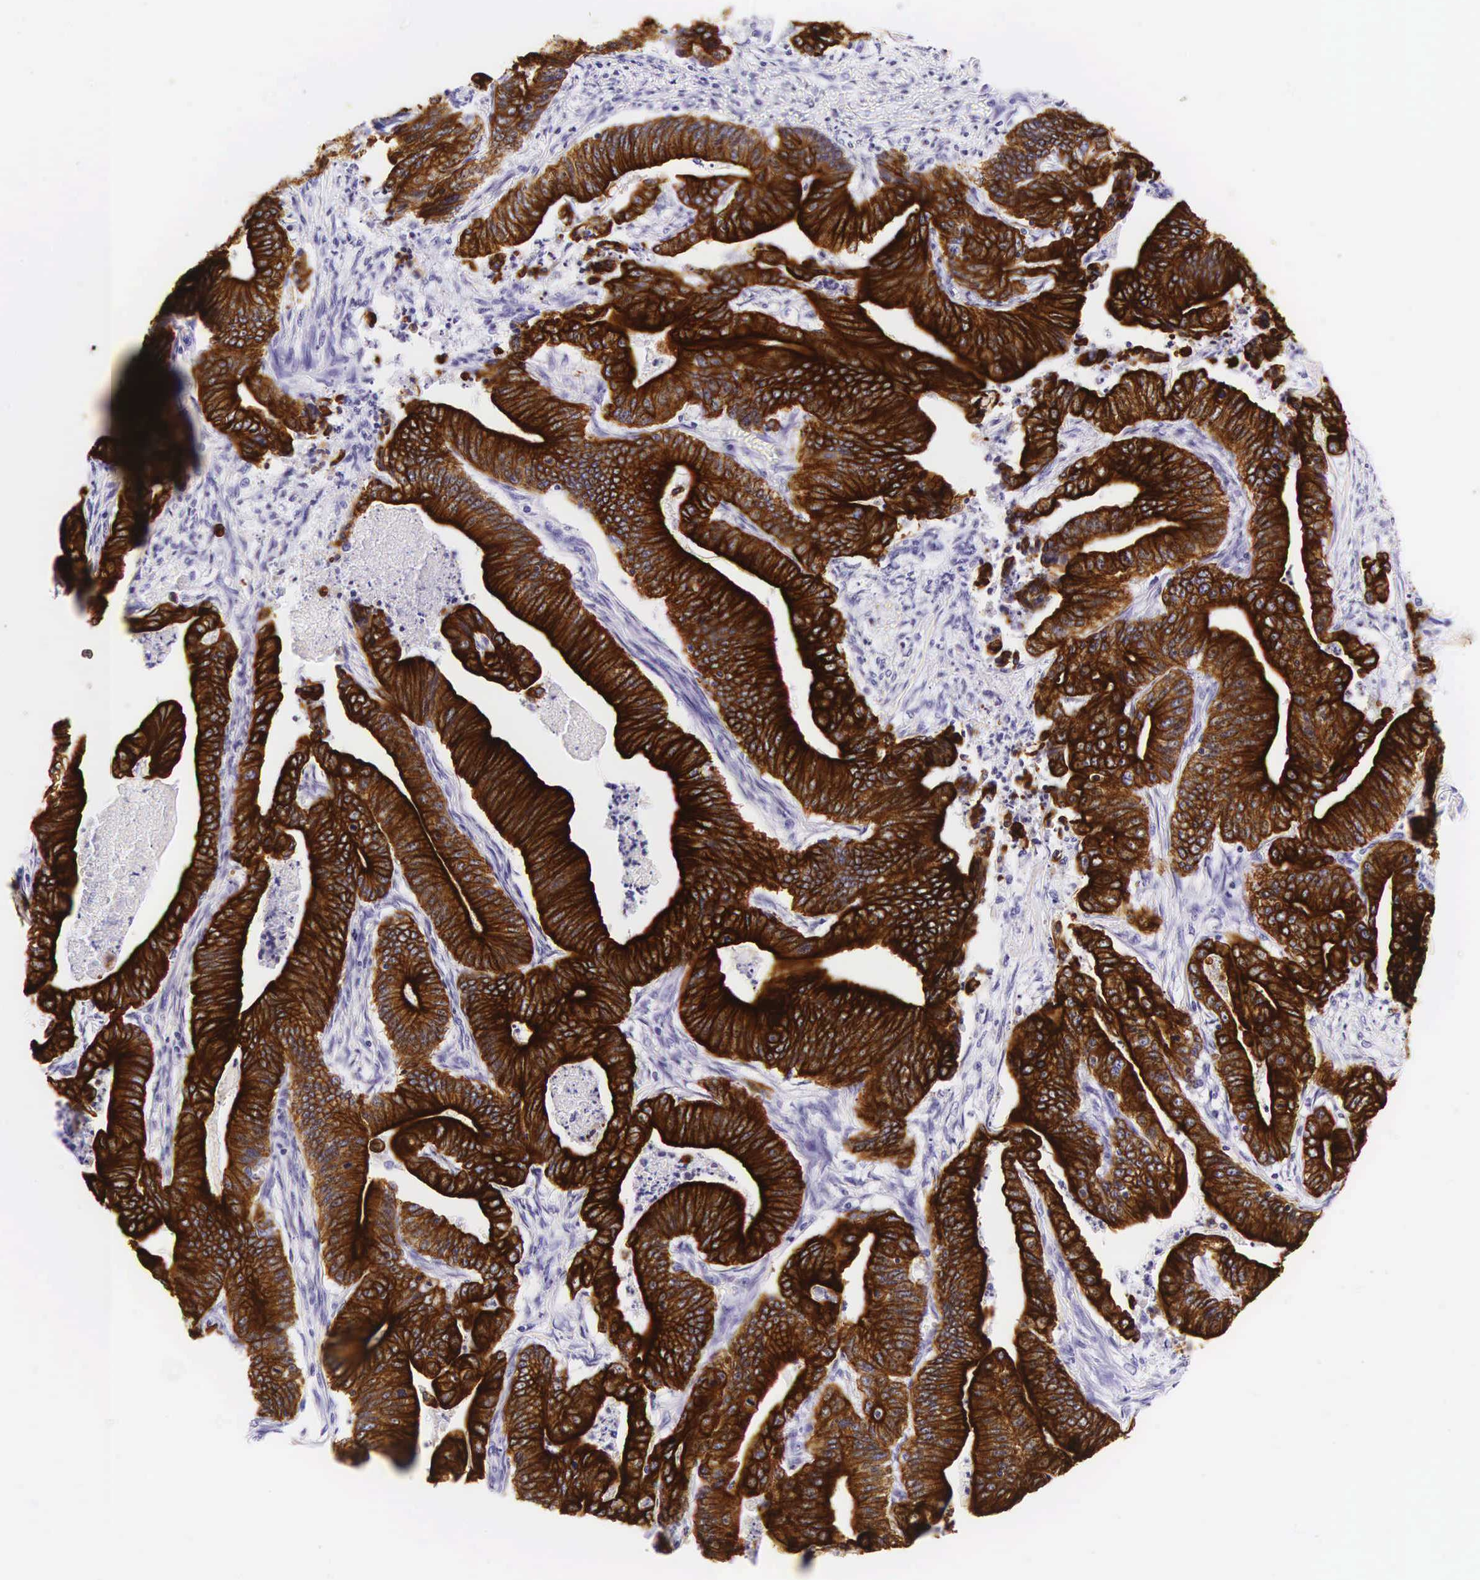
{"staining": {"intensity": "strong", "quantity": ">75%", "location": "cytoplasmic/membranous"}, "tissue": "stomach cancer", "cell_type": "Tumor cells", "image_type": "cancer", "snomed": [{"axis": "morphology", "description": "Adenocarcinoma, NOS"}, {"axis": "topography", "description": "Stomach, lower"}], "caption": "Immunohistochemistry (IHC) histopathology image of adenocarcinoma (stomach) stained for a protein (brown), which demonstrates high levels of strong cytoplasmic/membranous expression in about >75% of tumor cells.", "gene": "KRT18", "patient": {"sex": "female", "age": 86}}